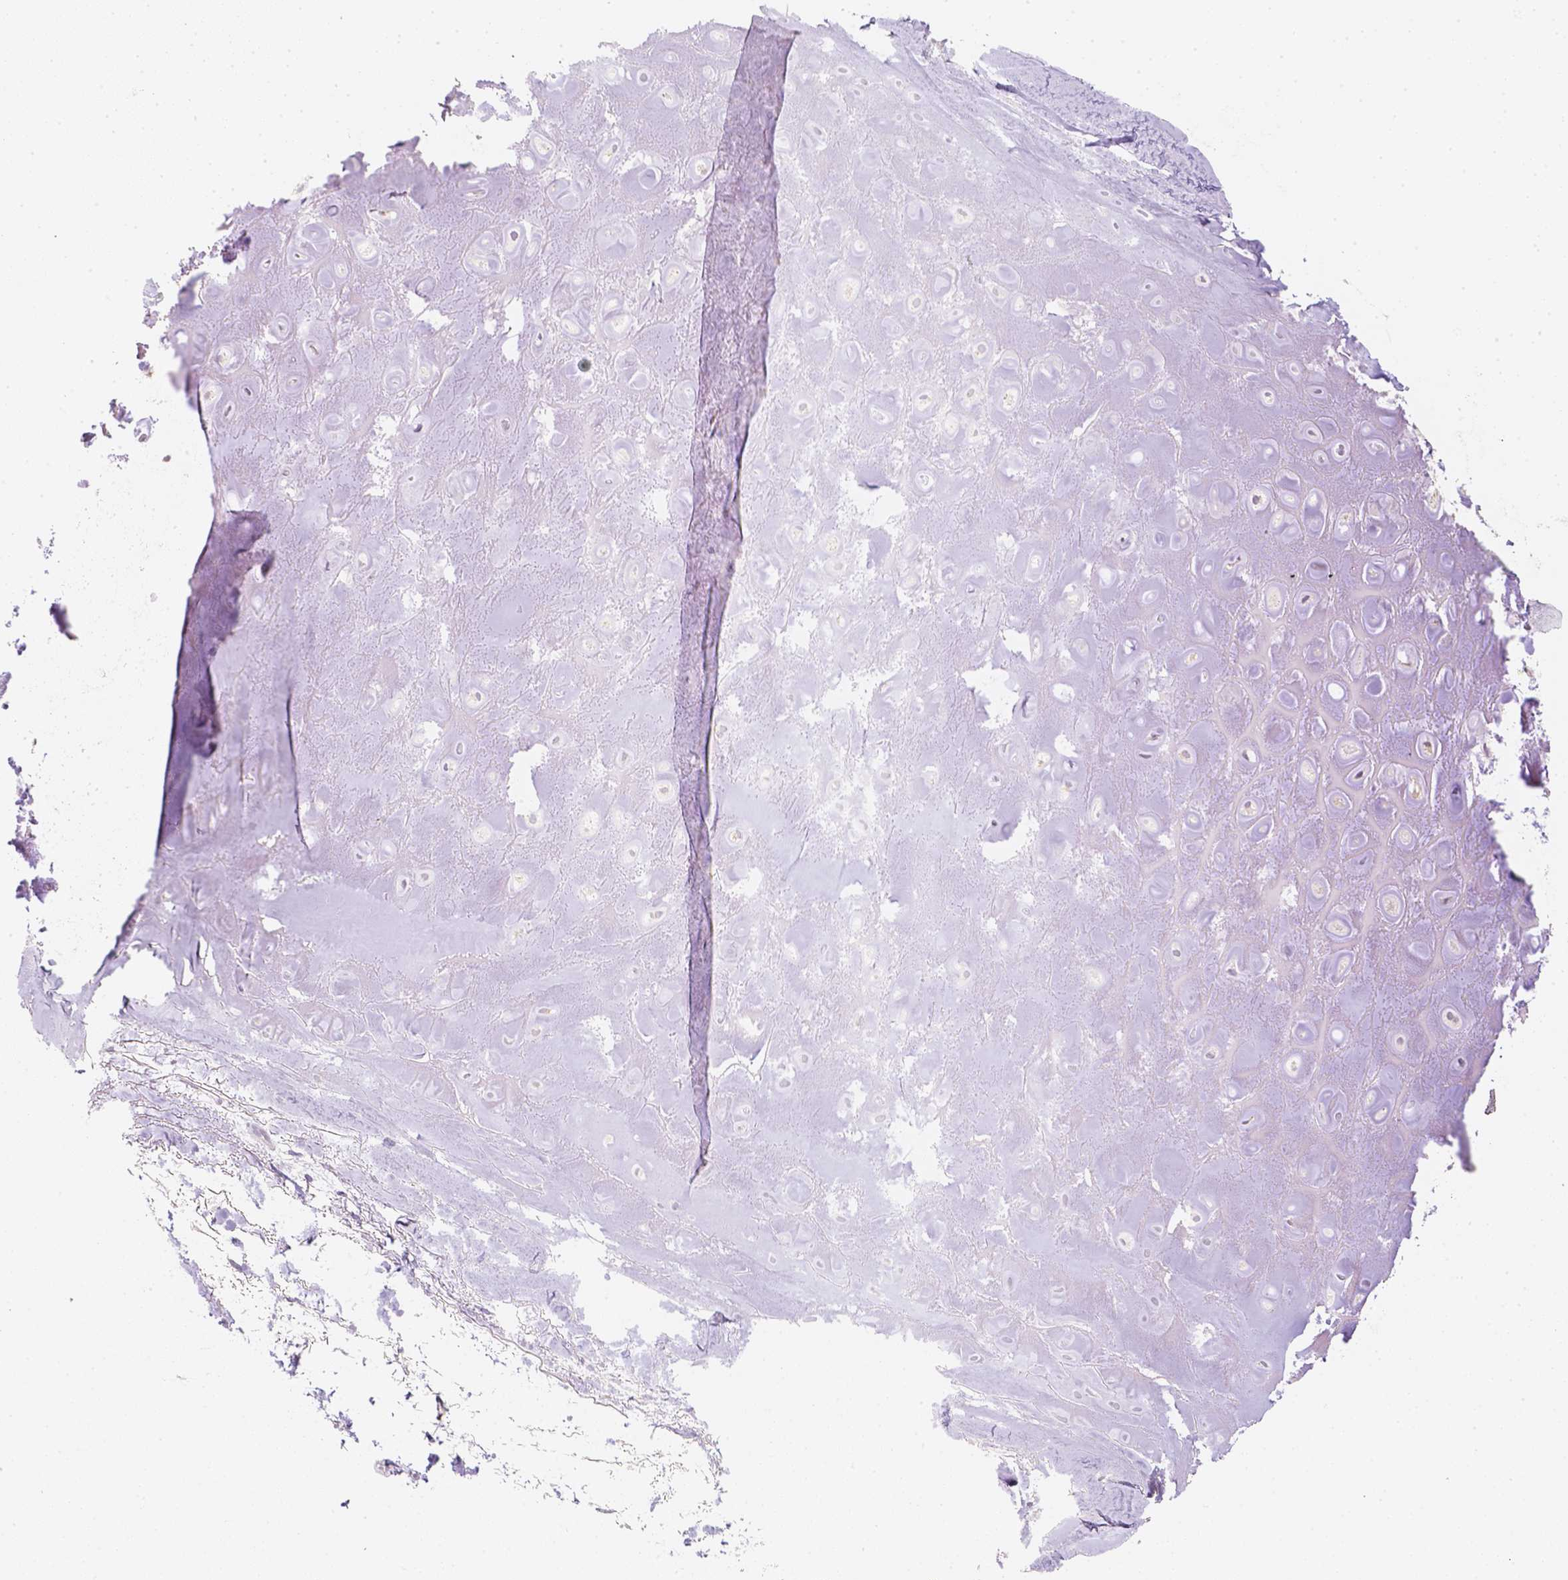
{"staining": {"intensity": "negative", "quantity": "none", "location": "none"}, "tissue": "soft tissue", "cell_type": "Chondrocytes", "image_type": "normal", "snomed": [{"axis": "morphology", "description": "Normal tissue, NOS"}, {"axis": "topography", "description": "Cartilage tissue"}], "caption": "This is a photomicrograph of immunohistochemistry staining of benign soft tissue, which shows no staining in chondrocytes. (DAB immunohistochemistry with hematoxylin counter stain).", "gene": "NVL", "patient": {"sex": "male", "age": 65}}